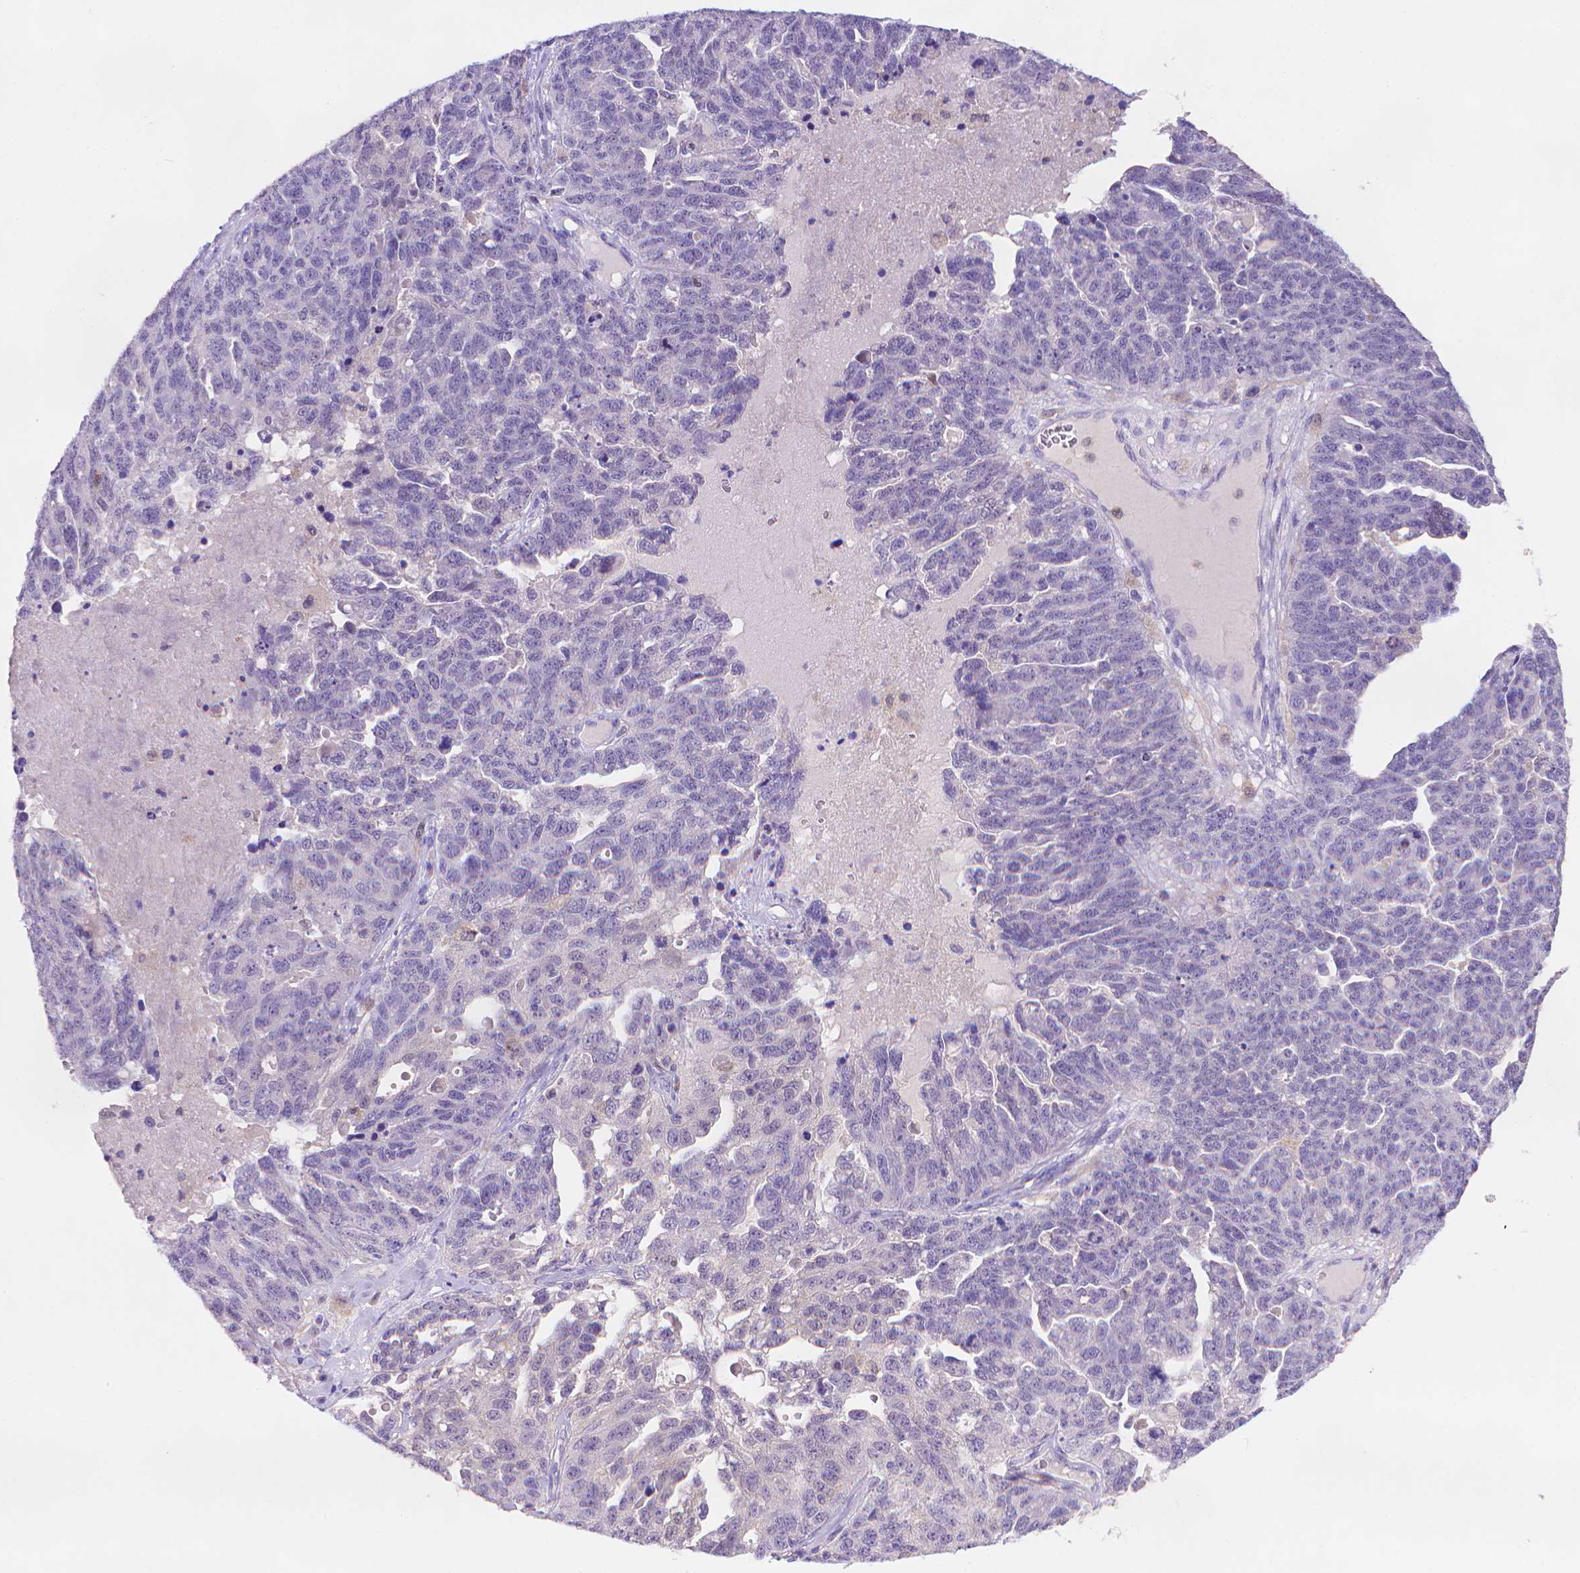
{"staining": {"intensity": "negative", "quantity": "none", "location": "none"}, "tissue": "ovarian cancer", "cell_type": "Tumor cells", "image_type": "cancer", "snomed": [{"axis": "morphology", "description": "Cystadenocarcinoma, serous, NOS"}, {"axis": "topography", "description": "Ovary"}], "caption": "This is an IHC photomicrograph of ovarian cancer (serous cystadenocarcinoma). There is no expression in tumor cells.", "gene": "FGD2", "patient": {"sex": "female", "age": 71}}